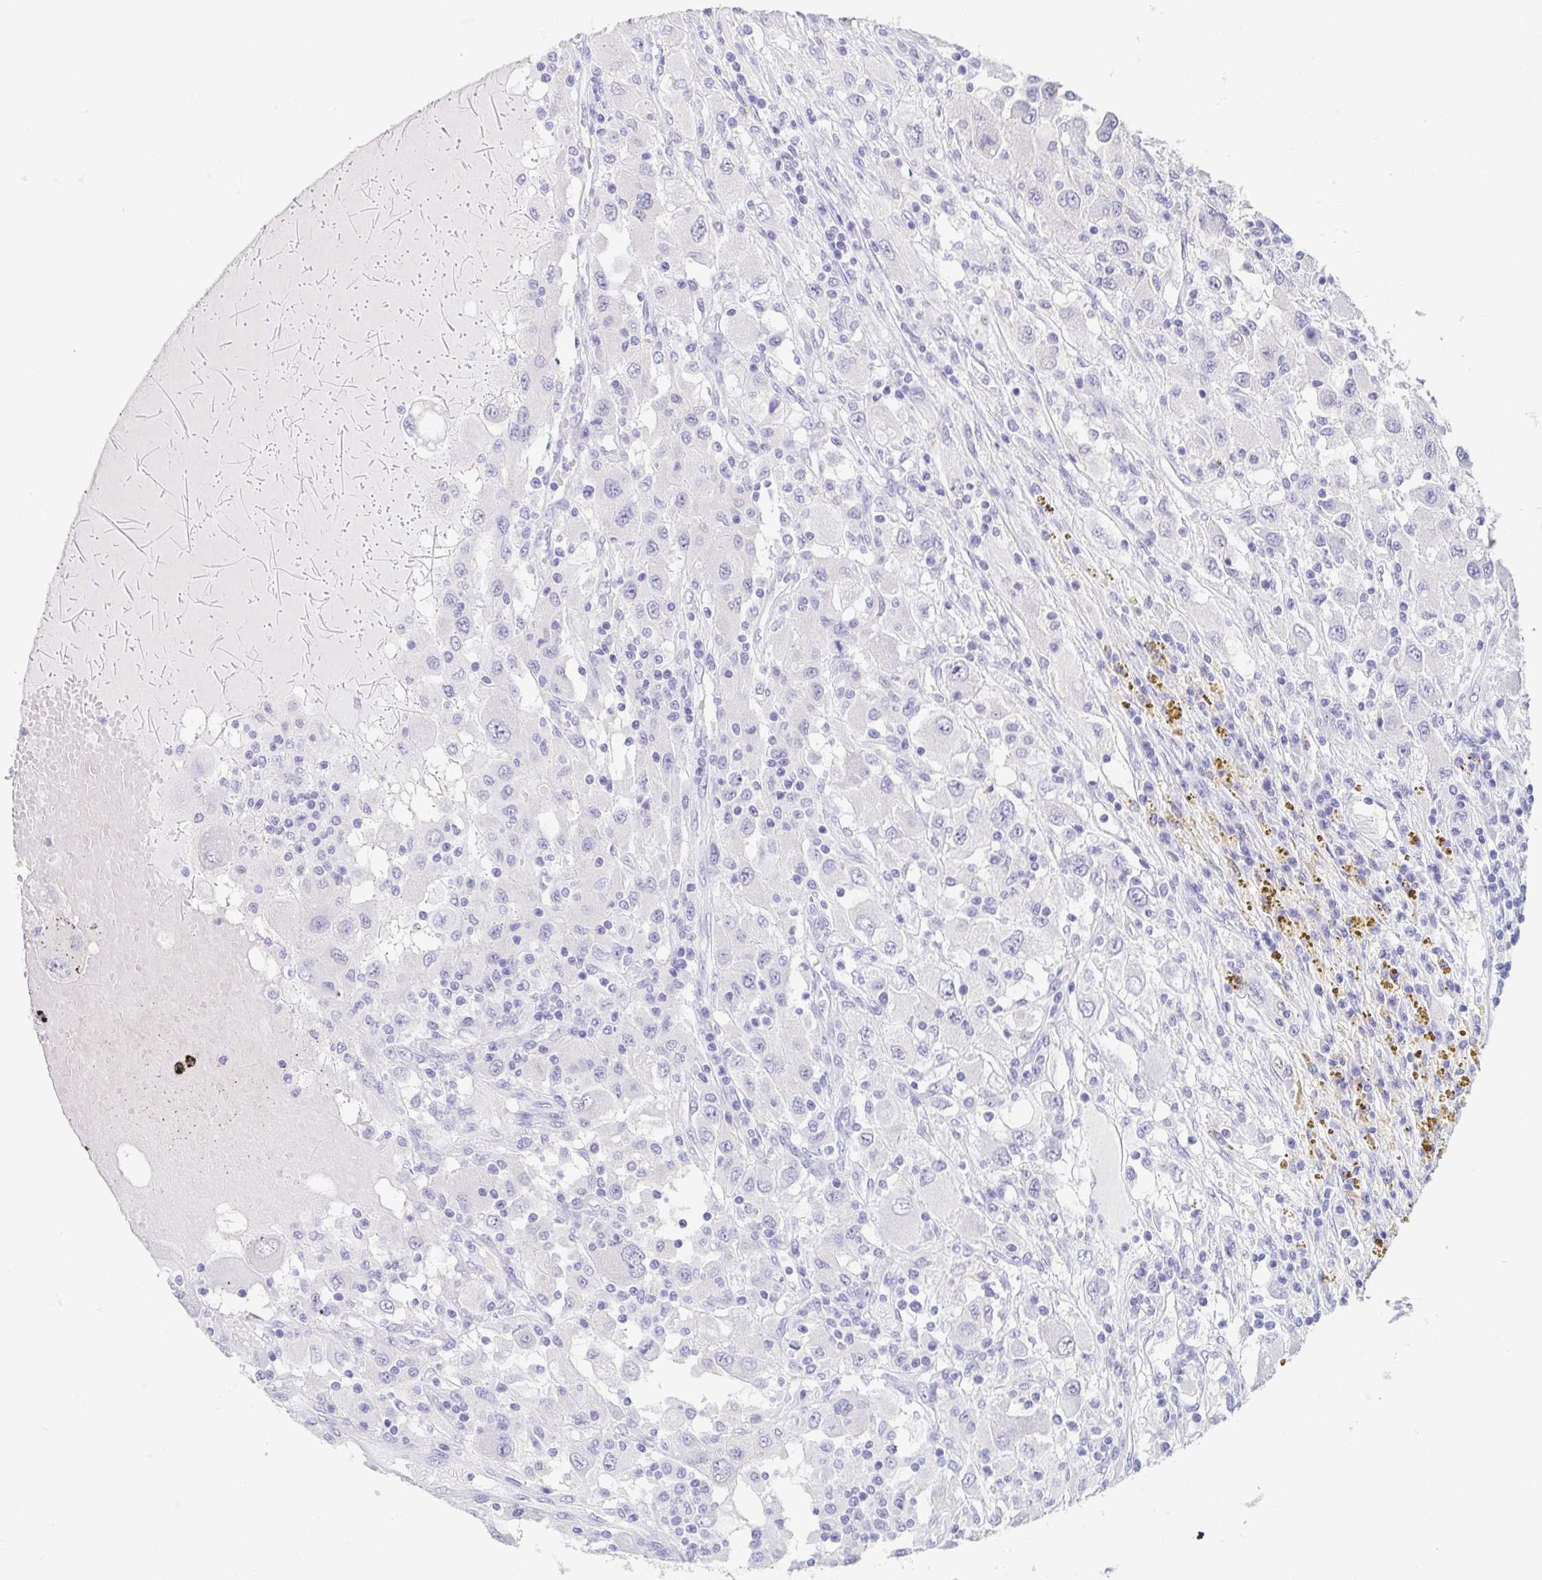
{"staining": {"intensity": "negative", "quantity": "none", "location": "none"}, "tissue": "renal cancer", "cell_type": "Tumor cells", "image_type": "cancer", "snomed": [{"axis": "morphology", "description": "Adenocarcinoma, NOS"}, {"axis": "topography", "description": "Kidney"}], "caption": "An immunohistochemistry histopathology image of renal adenocarcinoma is shown. There is no staining in tumor cells of renal adenocarcinoma.", "gene": "FABP3", "patient": {"sex": "female", "age": 67}}